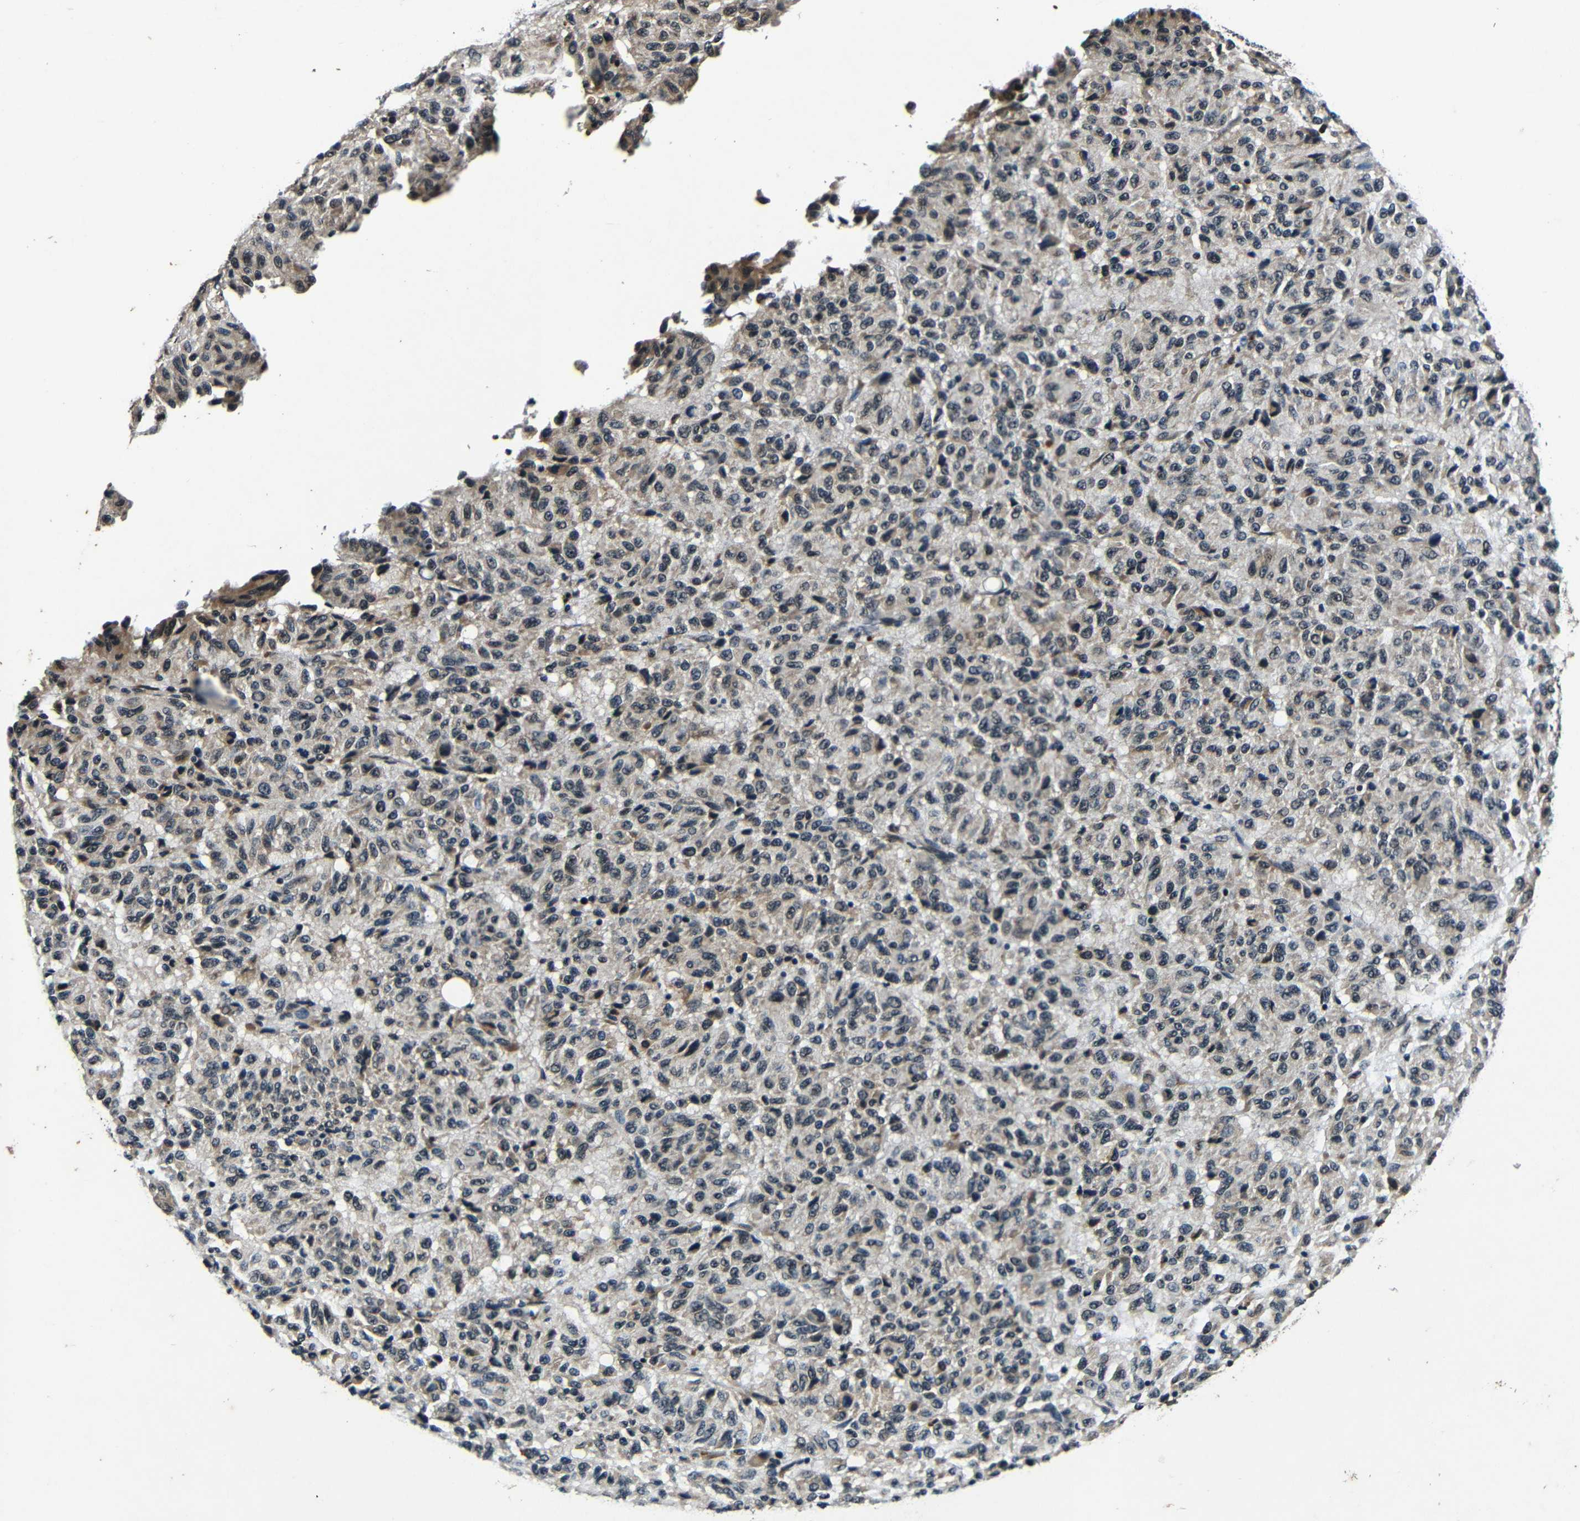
{"staining": {"intensity": "weak", "quantity": ">75%", "location": "cytoplasmic/membranous,nuclear"}, "tissue": "melanoma", "cell_type": "Tumor cells", "image_type": "cancer", "snomed": [{"axis": "morphology", "description": "Malignant melanoma, Metastatic site"}, {"axis": "topography", "description": "Lung"}], "caption": "The micrograph shows a brown stain indicating the presence of a protein in the cytoplasmic/membranous and nuclear of tumor cells in melanoma. (DAB (3,3'-diaminobenzidine) IHC with brightfield microscopy, high magnification).", "gene": "FOXD4", "patient": {"sex": "male", "age": 64}}